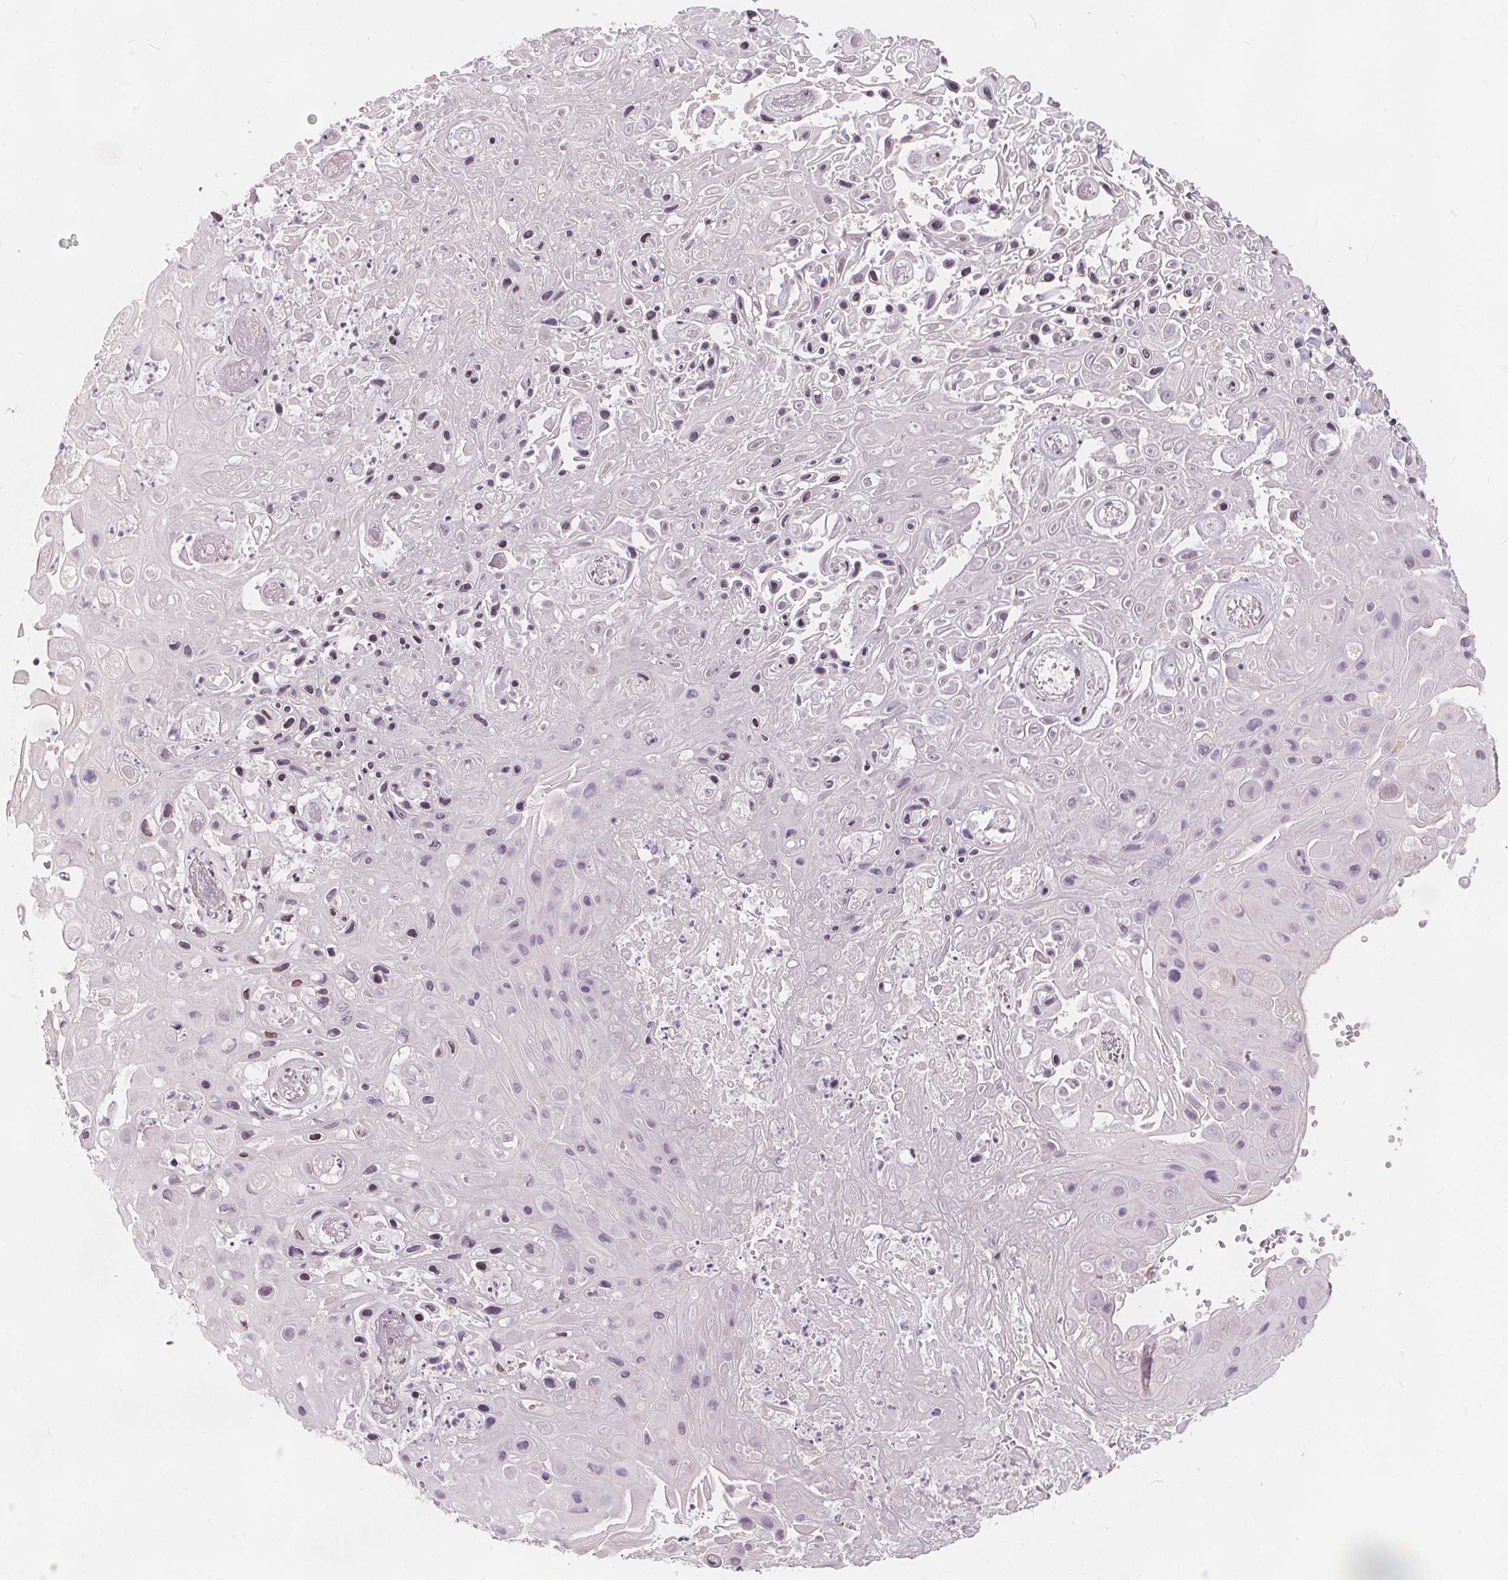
{"staining": {"intensity": "negative", "quantity": "none", "location": "none"}, "tissue": "skin cancer", "cell_type": "Tumor cells", "image_type": "cancer", "snomed": [{"axis": "morphology", "description": "Squamous cell carcinoma, NOS"}, {"axis": "topography", "description": "Skin"}], "caption": "Tumor cells are negative for brown protein staining in skin cancer (squamous cell carcinoma).", "gene": "DRC3", "patient": {"sex": "male", "age": 82}}